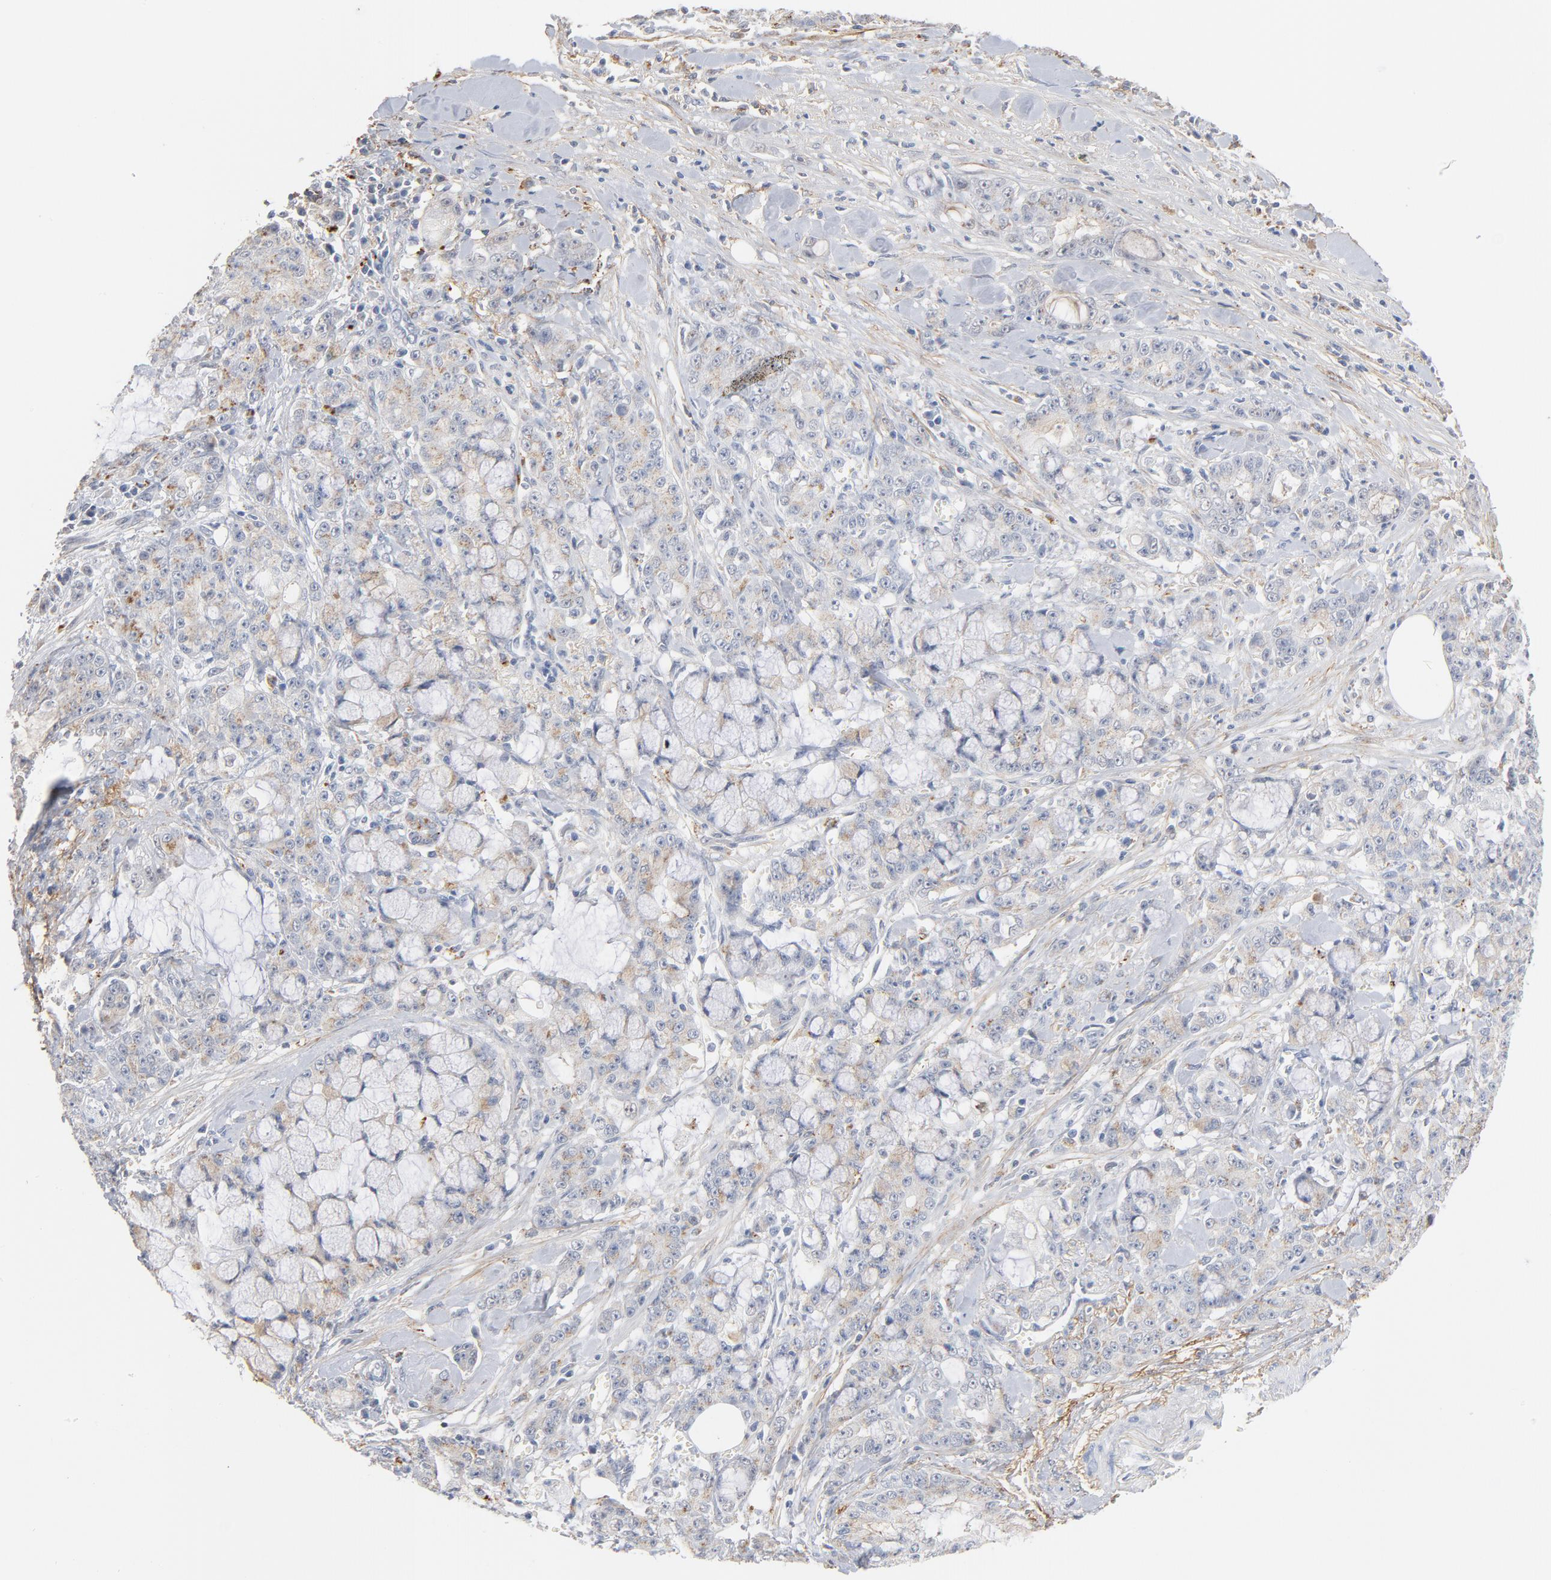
{"staining": {"intensity": "moderate", "quantity": "25%-75%", "location": "cytoplasmic/membranous"}, "tissue": "pancreatic cancer", "cell_type": "Tumor cells", "image_type": "cancer", "snomed": [{"axis": "morphology", "description": "Adenocarcinoma, NOS"}, {"axis": "topography", "description": "Pancreas"}], "caption": "Pancreatic cancer was stained to show a protein in brown. There is medium levels of moderate cytoplasmic/membranous expression in approximately 25%-75% of tumor cells.", "gene": "LTBP2", "patient": {"sex": "female", "age": 73}}